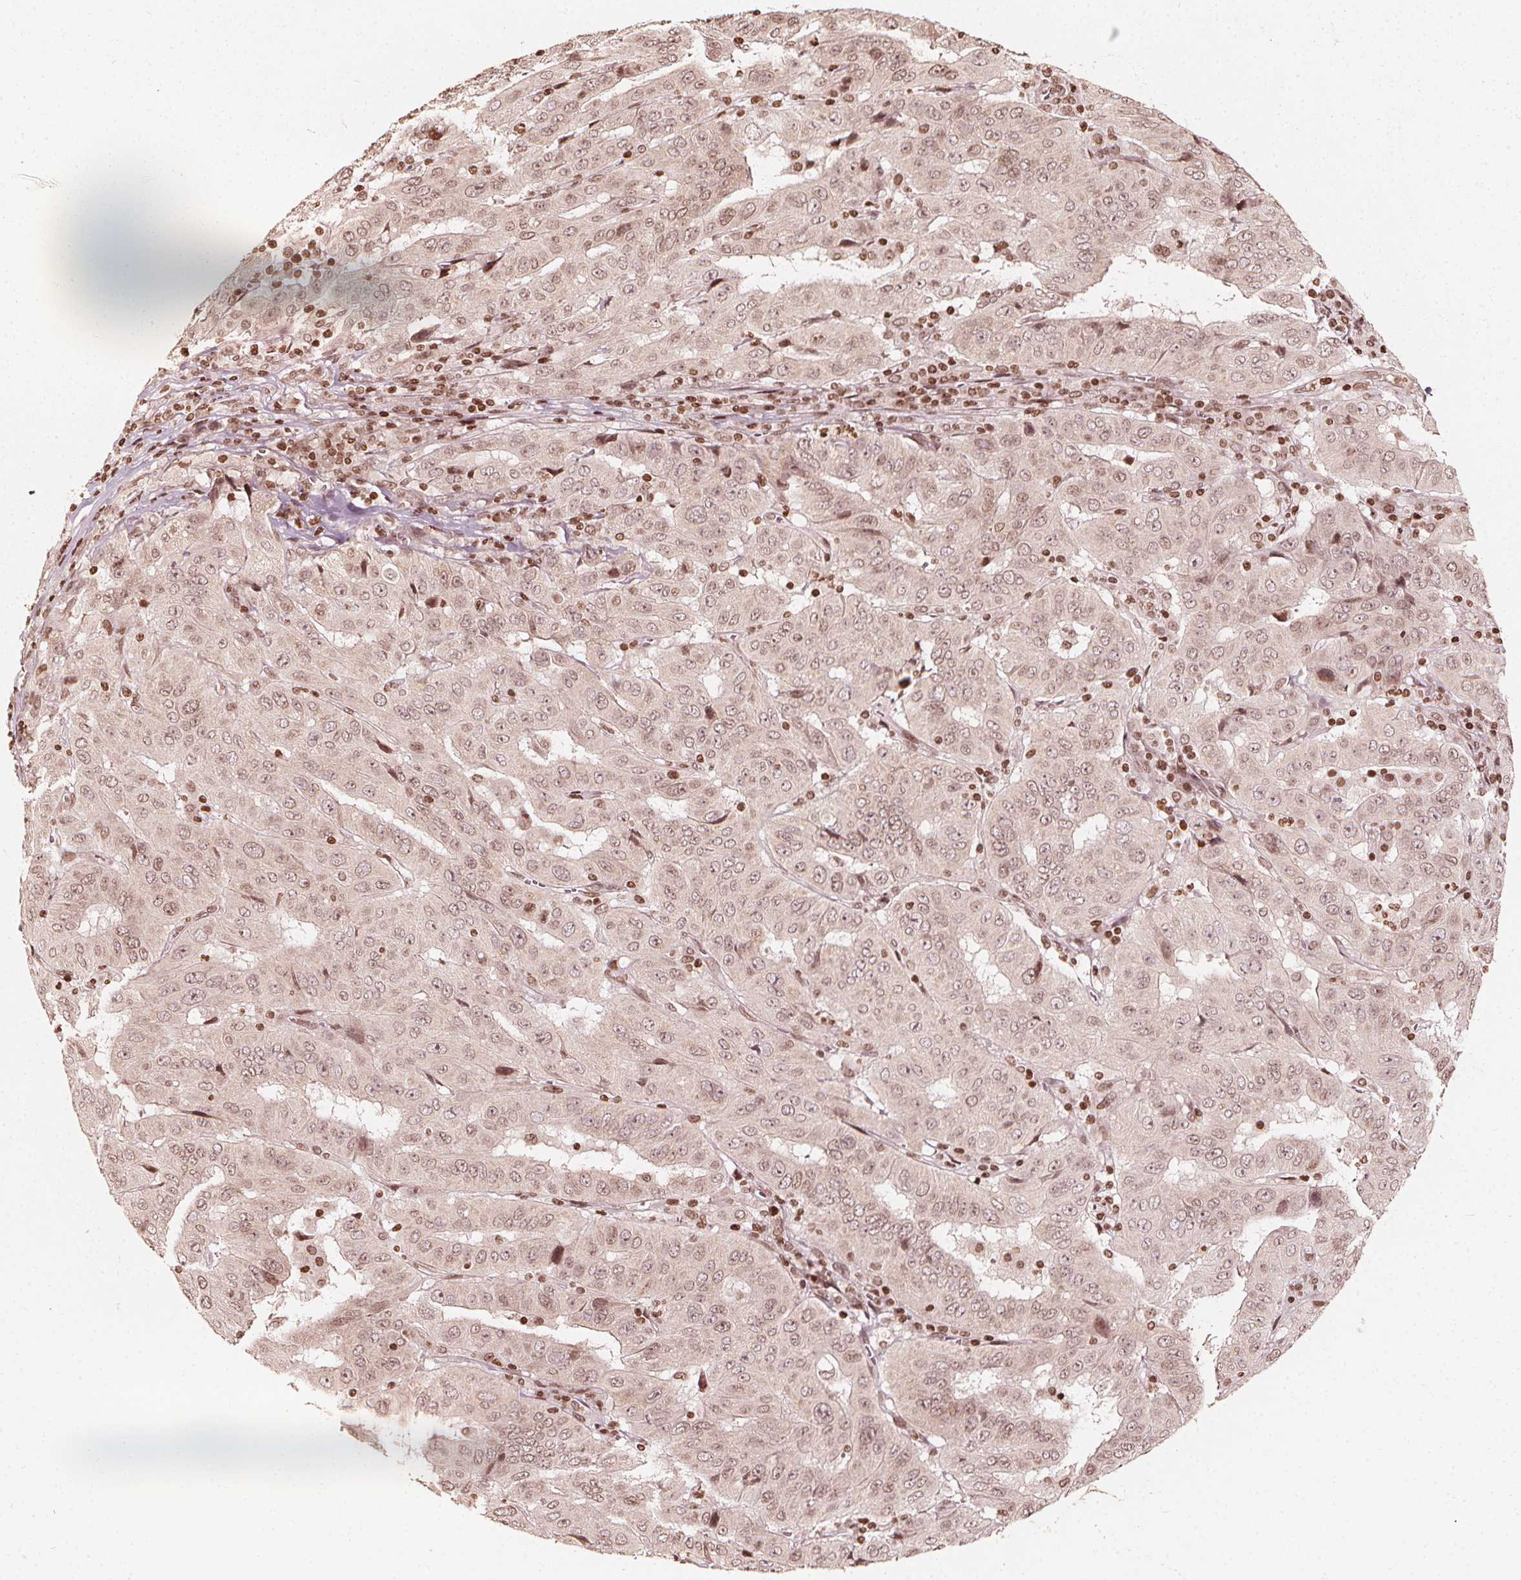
{"staining": {"intensity": "weak", "quantity": ">75%", "location": "nuclear"}, "tissue": "pancreatic cancer", "cell_type": "Tumor cells", "image_type": "cancer", "snomed": [{"axis": "morphology", "description": "Adenocarcinoma, NOS"}, {"axis": "topography", "description": "Pancreas"}], "caption": "High-magnification brightfield microscopy of pancreatic adenocarcinoma stained with DAB (3,3'-diaminobenzidine) (brown) and counterstained with hematoxylin (blue). tumor cells exhibit weak nuclear expression is appreciated in about>75% of cells.", "gene": "H3C14", "patient": {"sex": "male", "age": 63}}